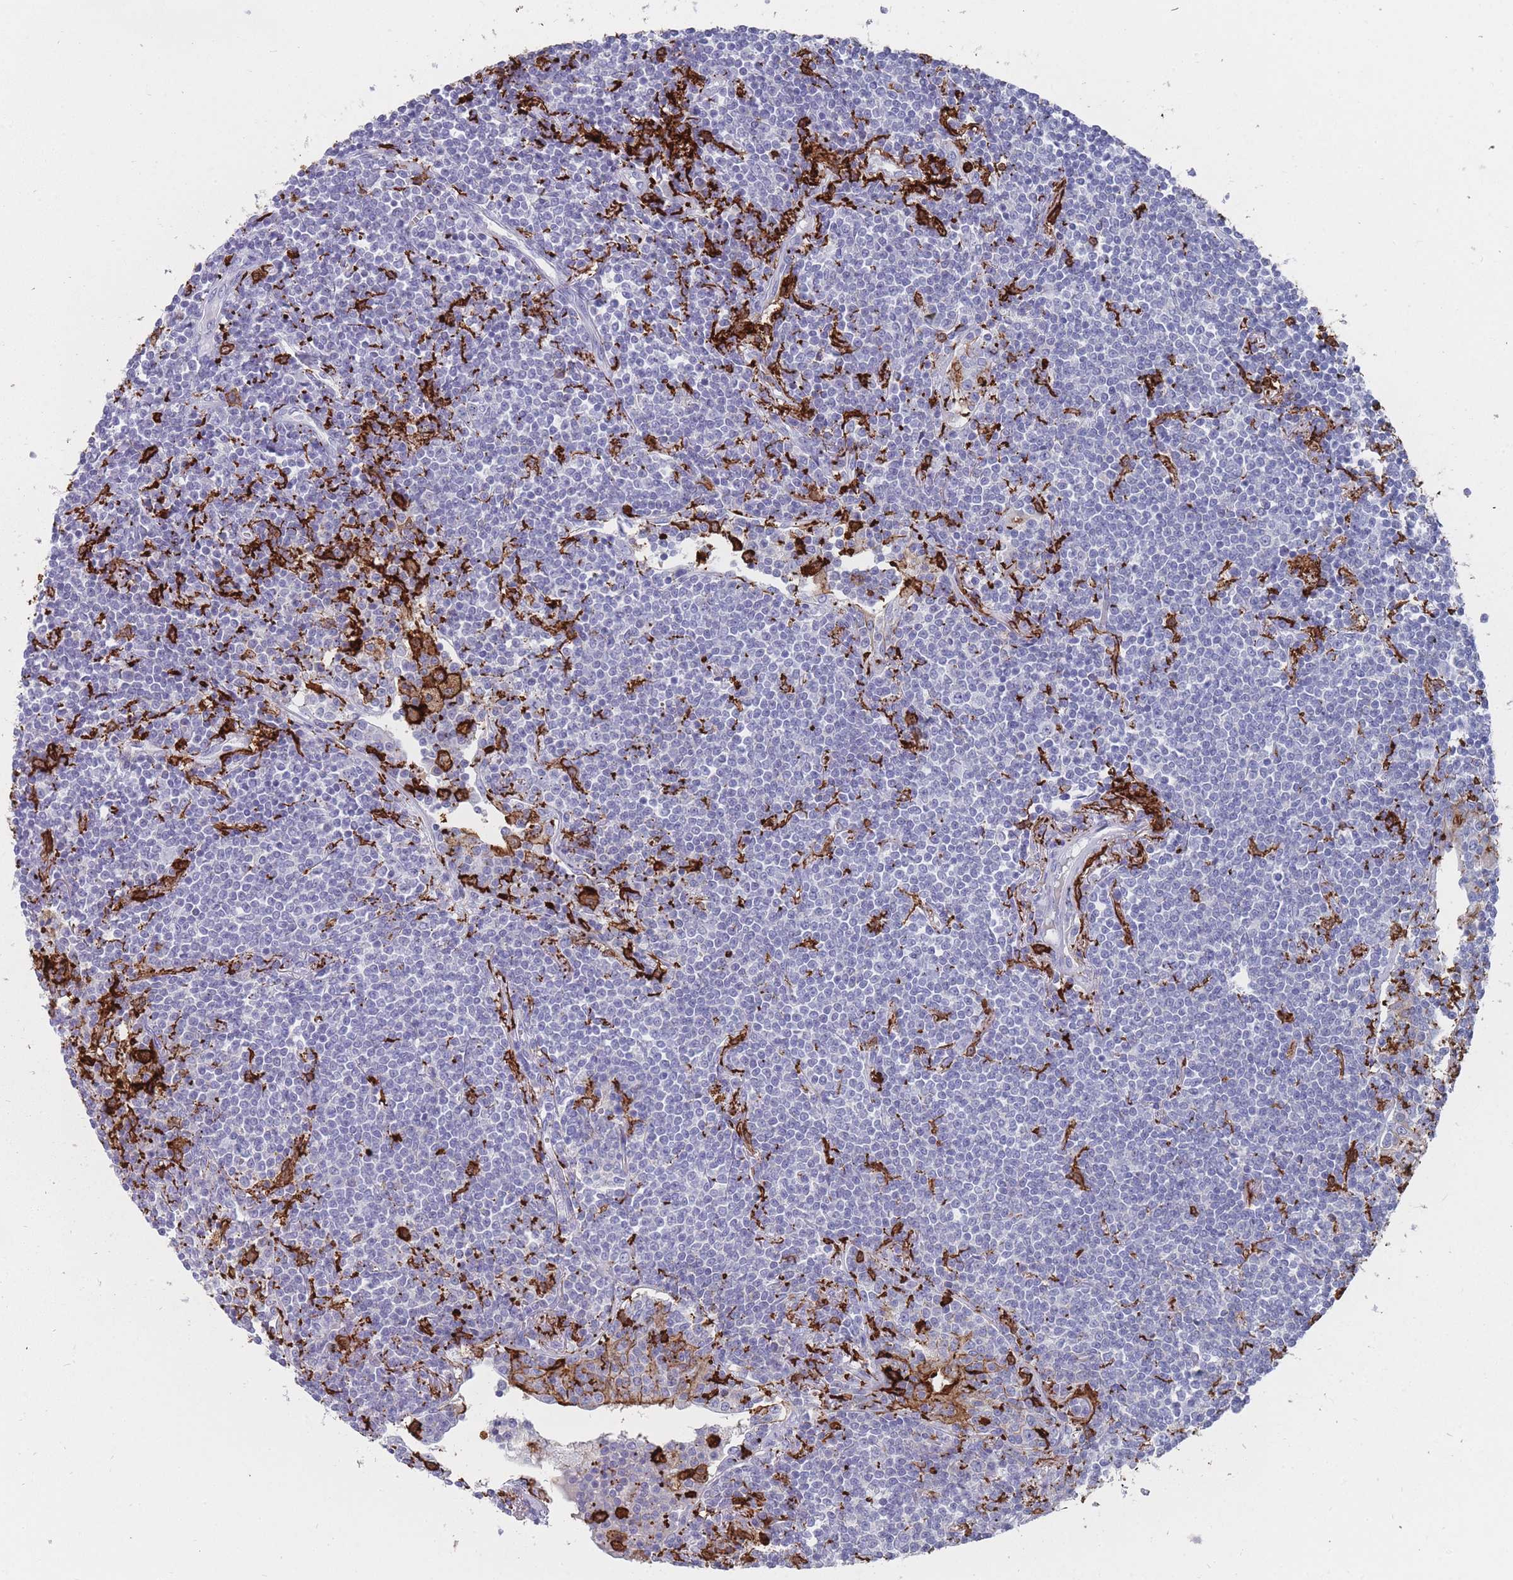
{"staining": {"intensity": "negative", "quantity": "none", "location": "none"}, "tissue": "lymphoma", "cell_type": "Tumor cells", "image_type": "cancer", "snomed": [{"axis": "morphology", "description": "Malignant lymphoma, non-Hodgkin's type, Low grade"}, {"axis": "topography", "description": "Lung"}], "caption": "Image shows no significant protein expression in tumor cells of lymphoma. The staining is performed using DAB (3,3'-diaminobenzidine) brown chromogen with nuclei counter-stained in using hematoxylin.", "gene": "AIF1", "patient": {"sex": "female", "age": 71}}